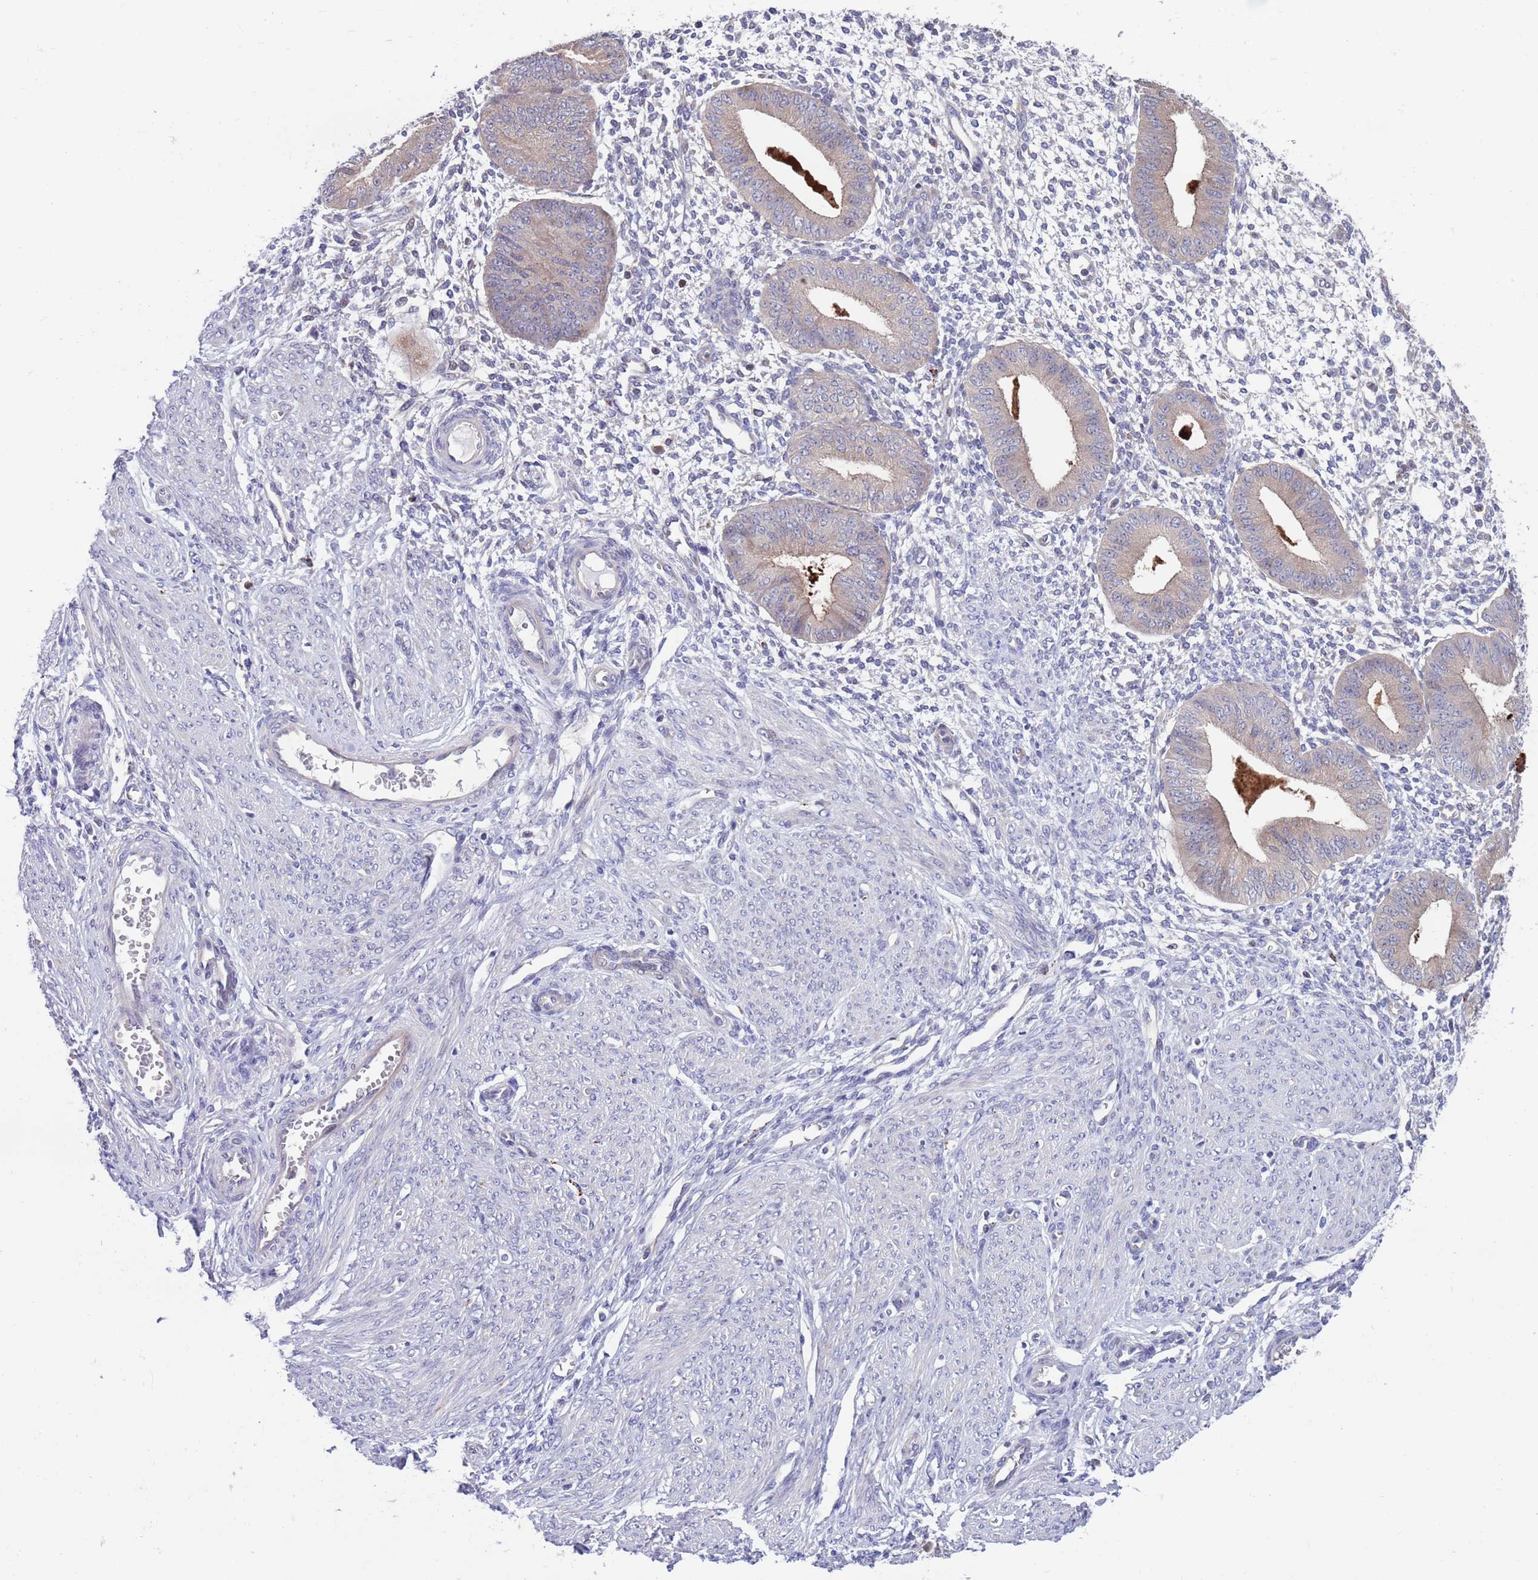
{"staining": {"intensity": "negative", "quantity": "none", "location": "none"}, "tissue": "endometrium", "cell_type": "Cells in endometrial stroma", "image_type": "normal", "snomed": [{"axis": "morphology", "description": "Normal tissue, NOS"}, {"axis": "topography", "description": "Endometrium"}], "caption": "DAB immunohistochemical staining of benign human endometrium exhibits no significant staining in cells in endometrial stroma.", "gene": "KLHL29", "patient": {"sex": "female", "age": 49}}